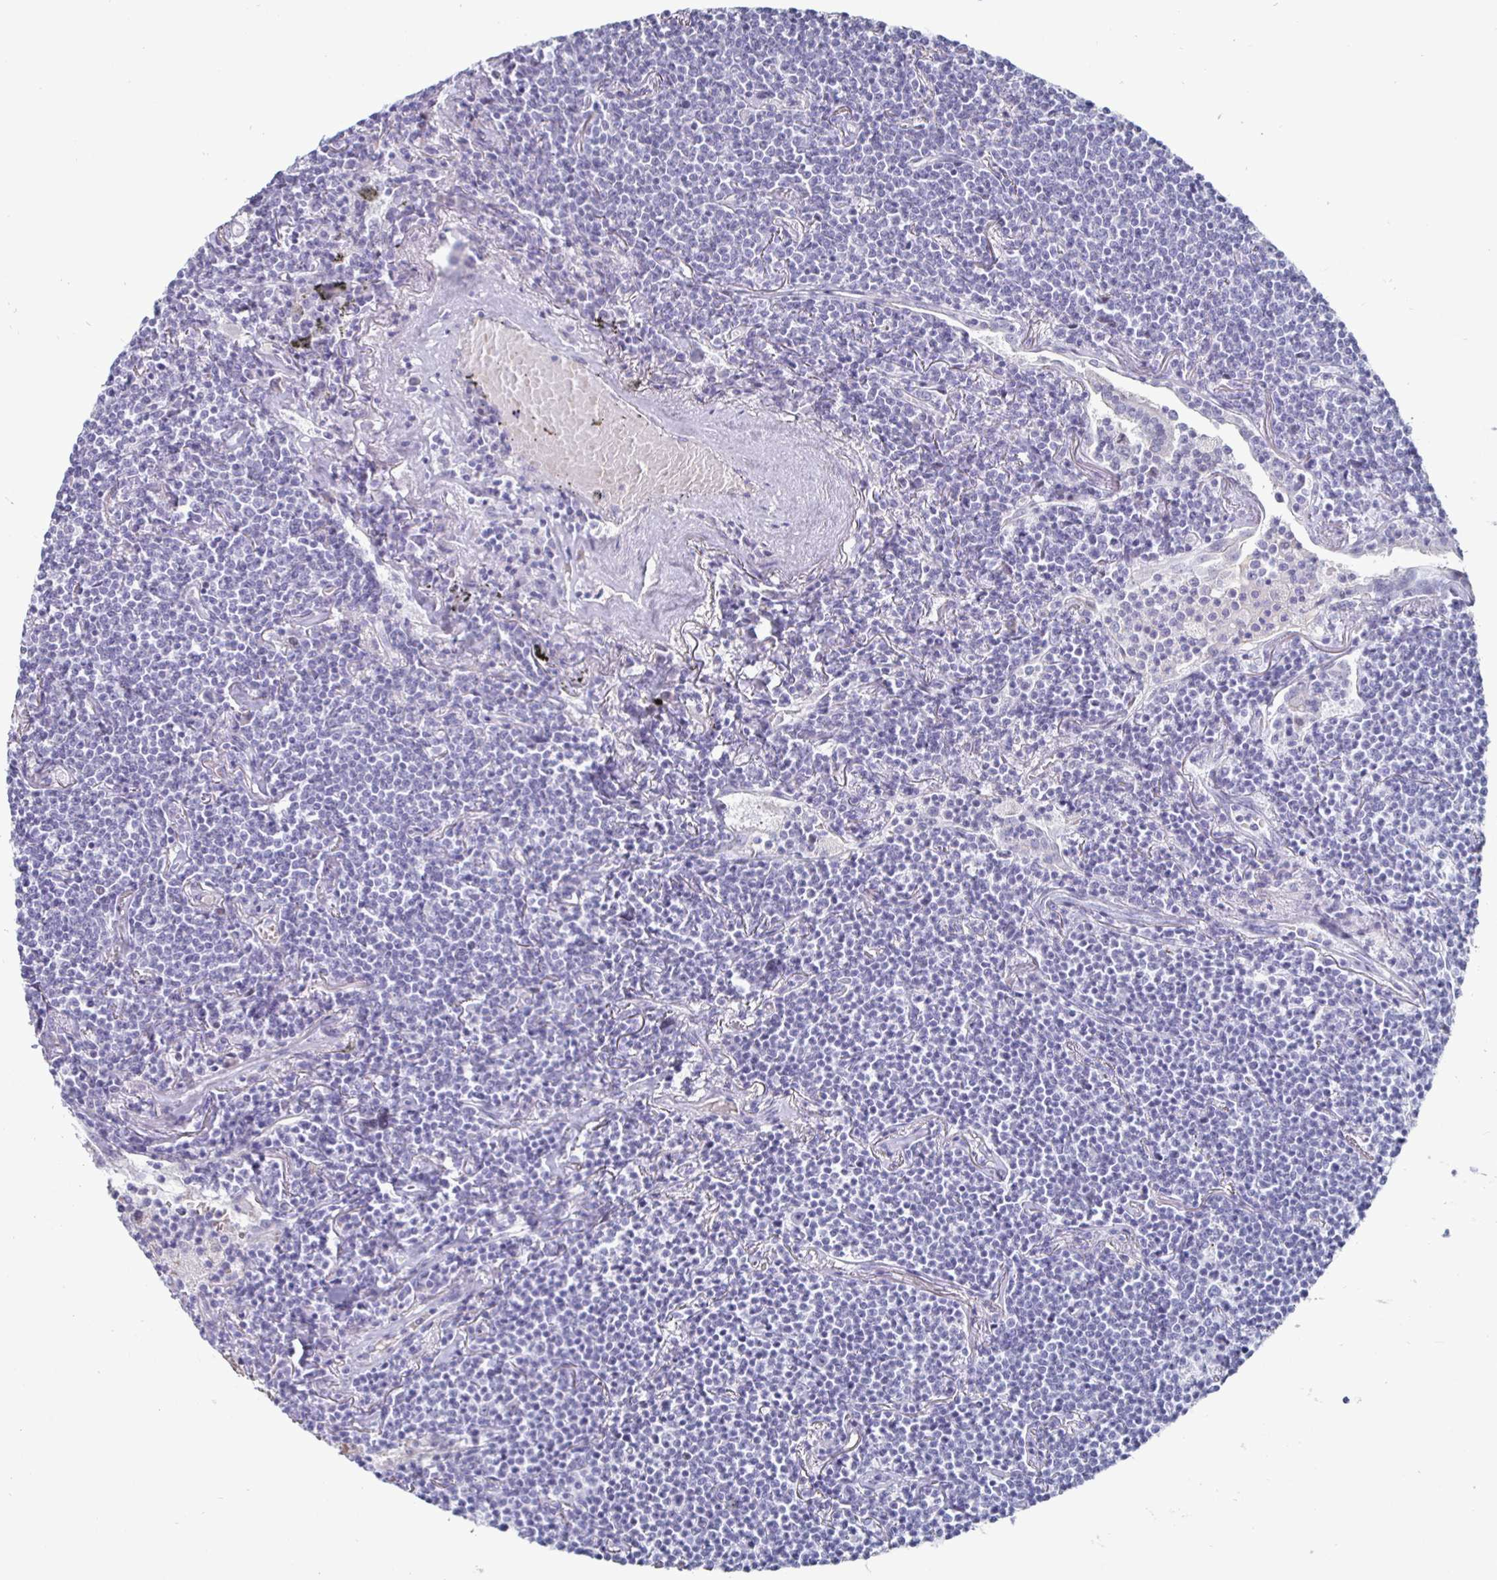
{"staining": {"intensity": "negative", "quantity": "none", "location": "none"}, "tissue": "lymphoma", "cell_type": "Tumor cells", "image_type": "cancer", "snomed": [{"axis": "morphology", "description": "Malignant lymphoma, non-Hodgkin's type, Low grade"}, {"axis": "topography", "description": "Lung"}], "caption": "The immunohistochemistry histopathology image has no significant positivity in tumor cells of malignant lymphoma, non-Hodgkin's type (low-grade) tissue.", "gene": "OOSP2", "patient": {"sex": "female", "age": 71}}